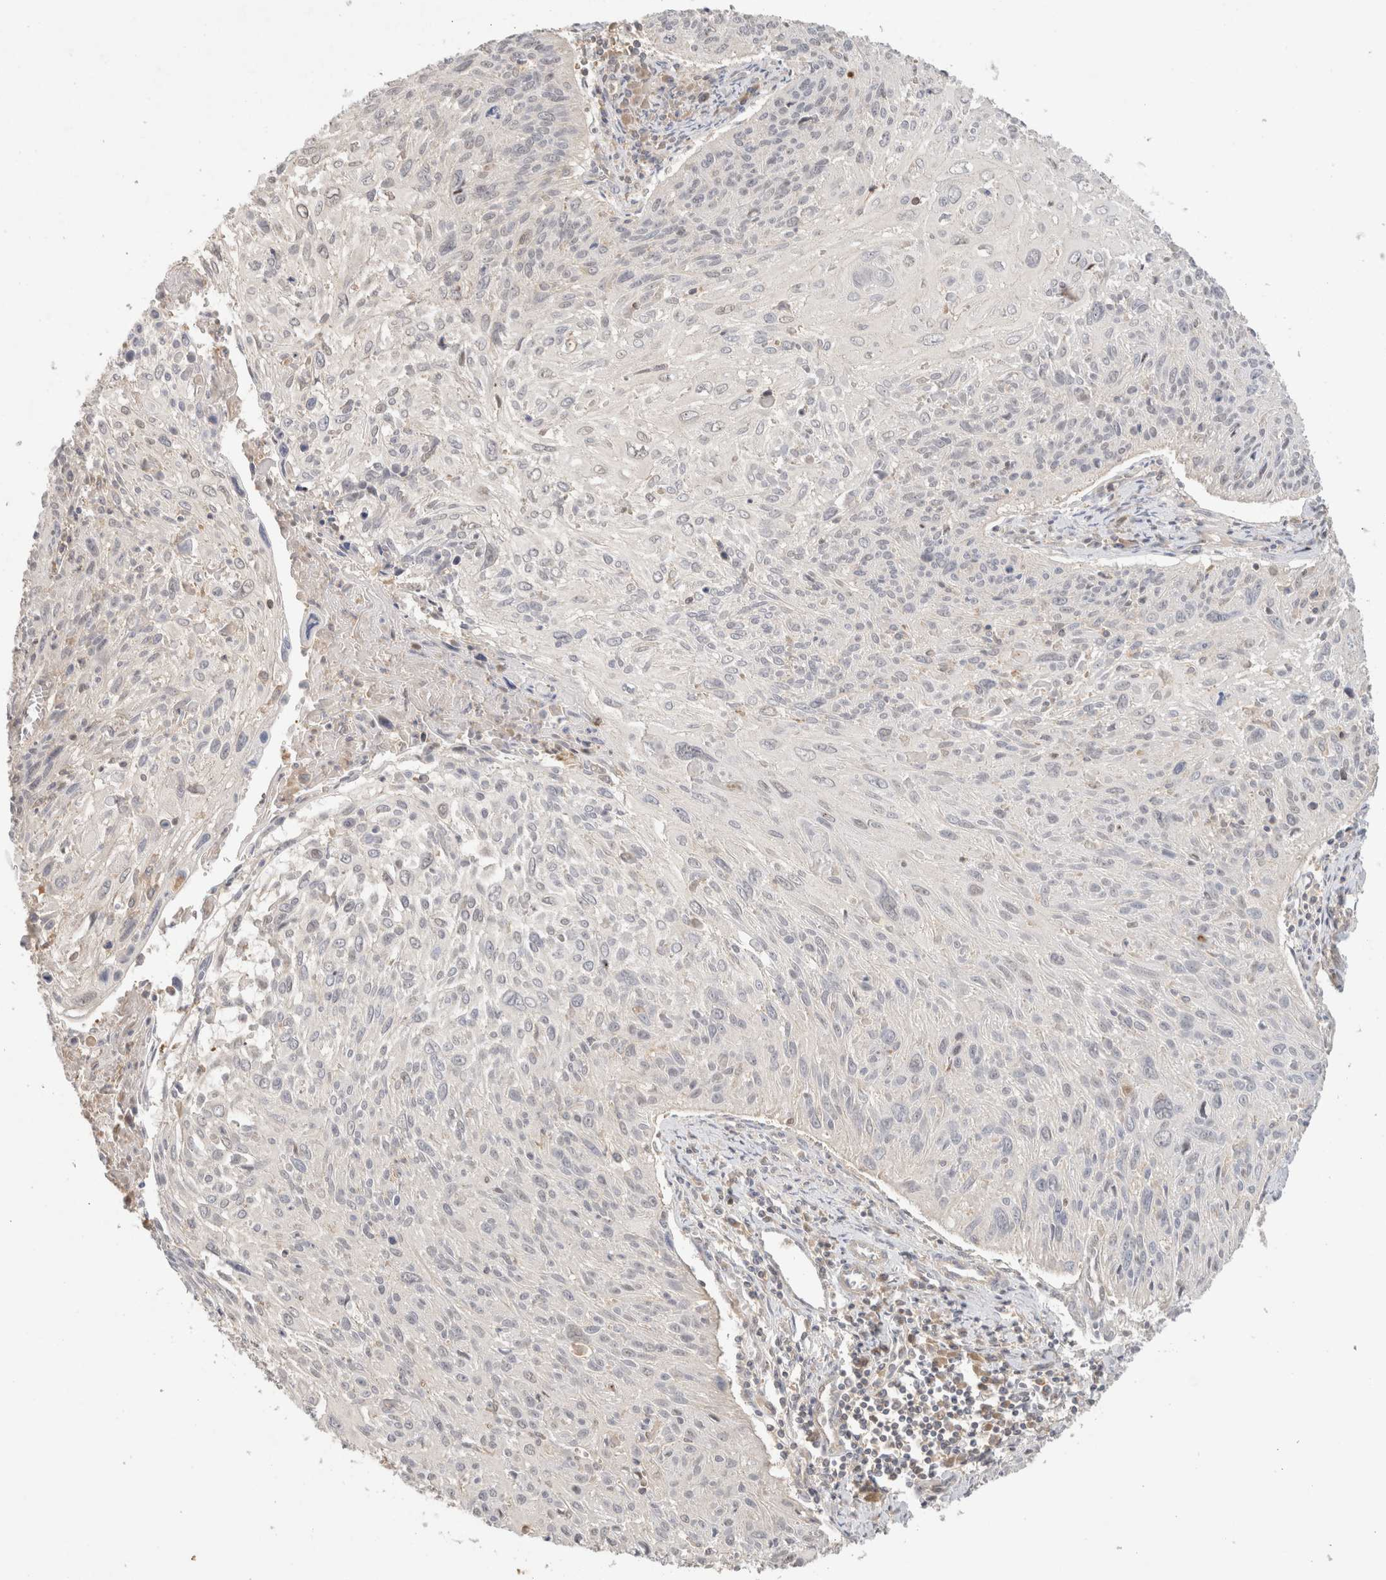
{"staining": {"intensity": "negative", "quantity": "none", "location": "none"}, "tissue": "cervical cancer", "cell_type": "Tumor cells", "image_type": "cancer", "snomed": [{"axis": "morphology", "description": "Squamous cell carcinoma, NOS"}, {"axis": "topography", "description": "Cervix"}], "caption": "Tumor cells are negative for protein expression in human squamous cell carcinoma (cervical).", "gene": "MRM3", "patient": {"sex": "female", "age": 51}}